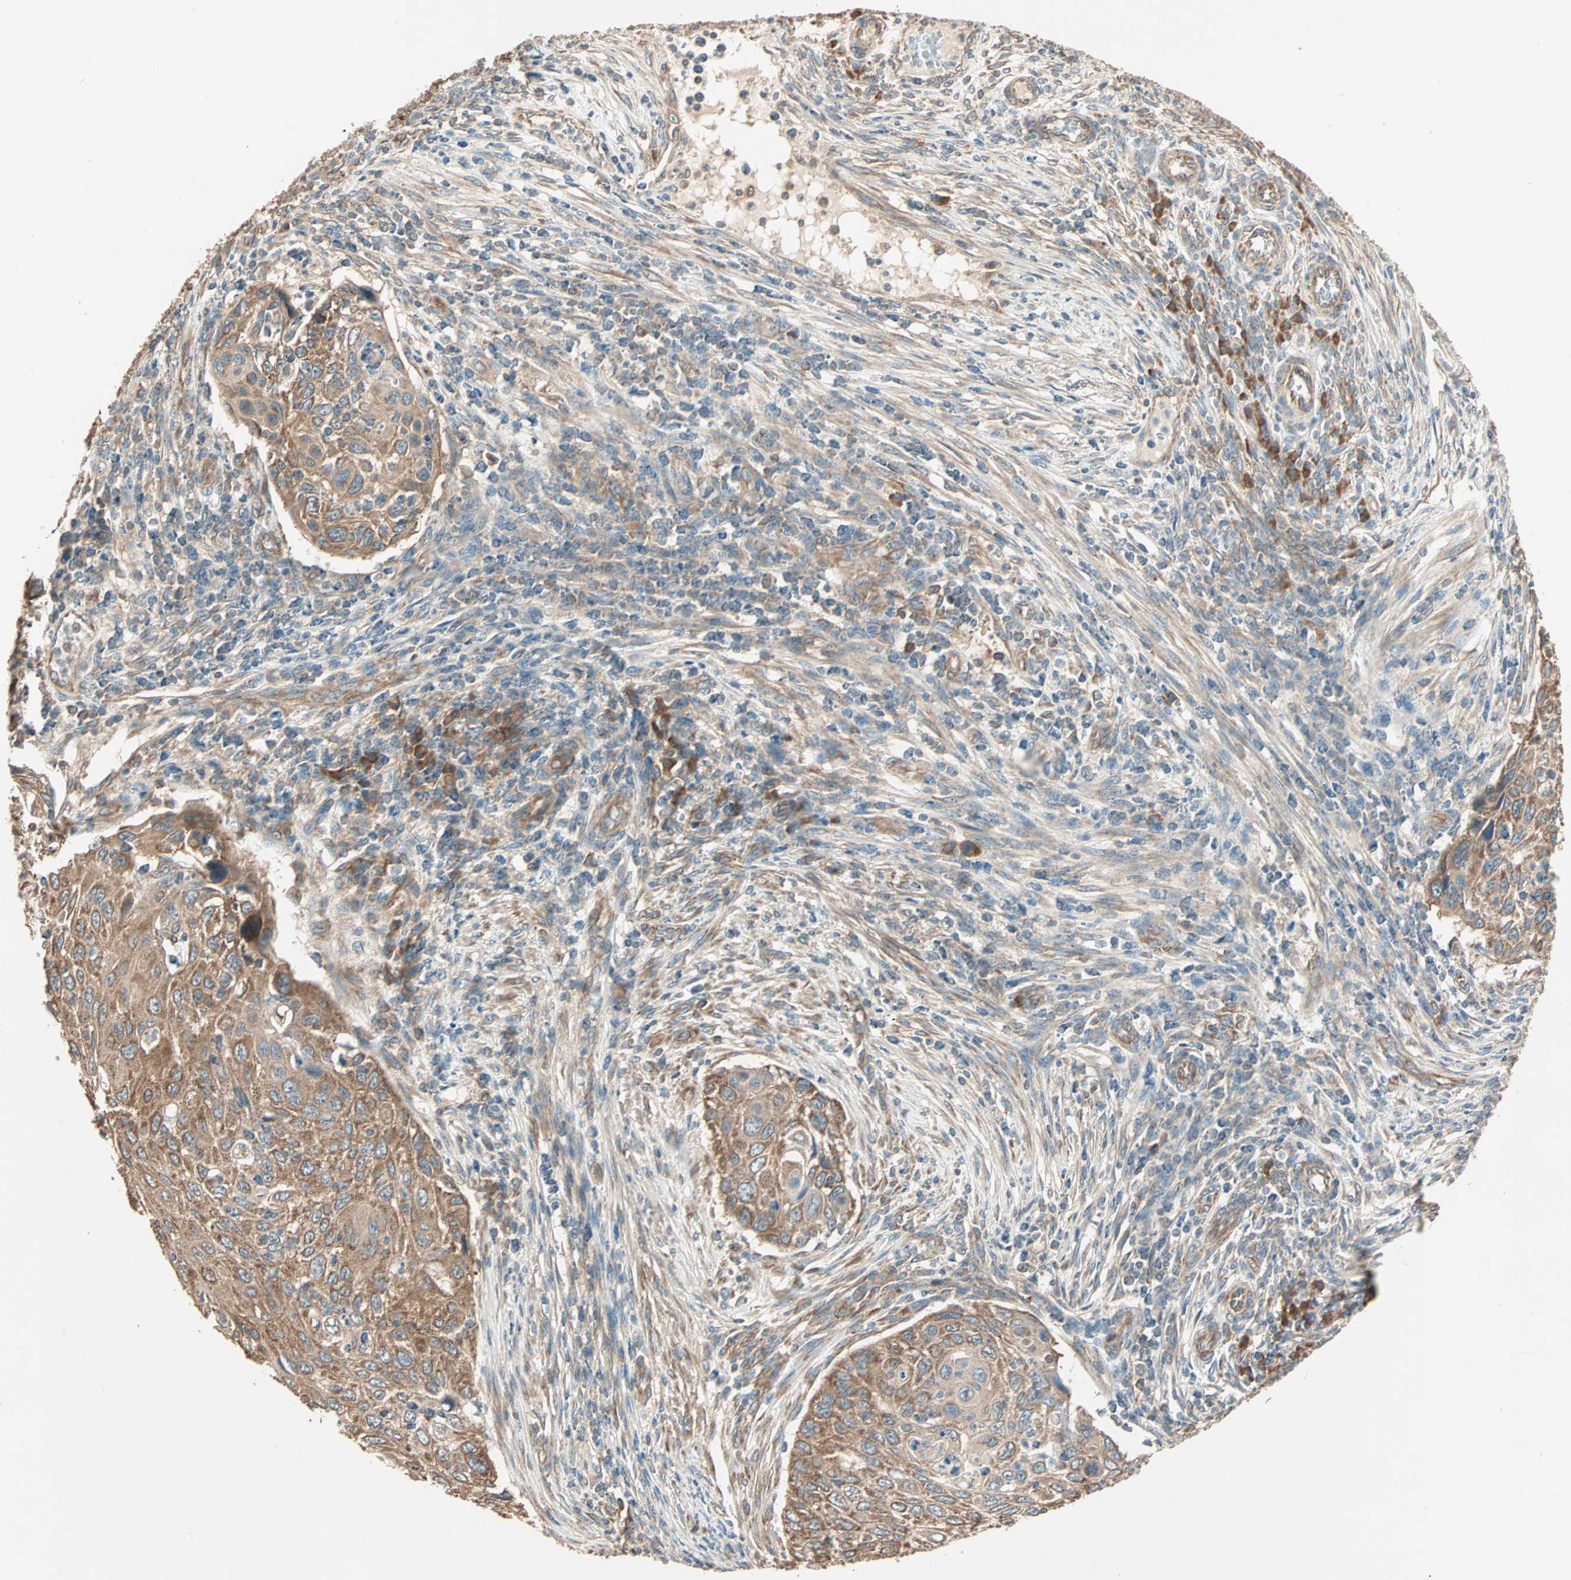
{"staining": {"intensity": "moderate", "quantity": ">75%", "location": "cytoplasmic/membranous"}, "tissue": "cervical cancer", "cell_type": "Tumor cells", "image_type": "cancer", "snomed": [{"axis": "morphology", "description": "Squamous cell carcinoma, NOS"}, {"axis": "topography", "description": "Cervix"}], "caption": "IHC of cervical cancer (squamous cell carcinoma) displays medium levels of moderate cytoplasmic/membranous positivity in approximately >75% of tumor cells. (DAB IHC, brown staining for protein, blue staining for nuclei).", "gene": "EIF4G2", "patient": {"sex": "female", "age": 70}}